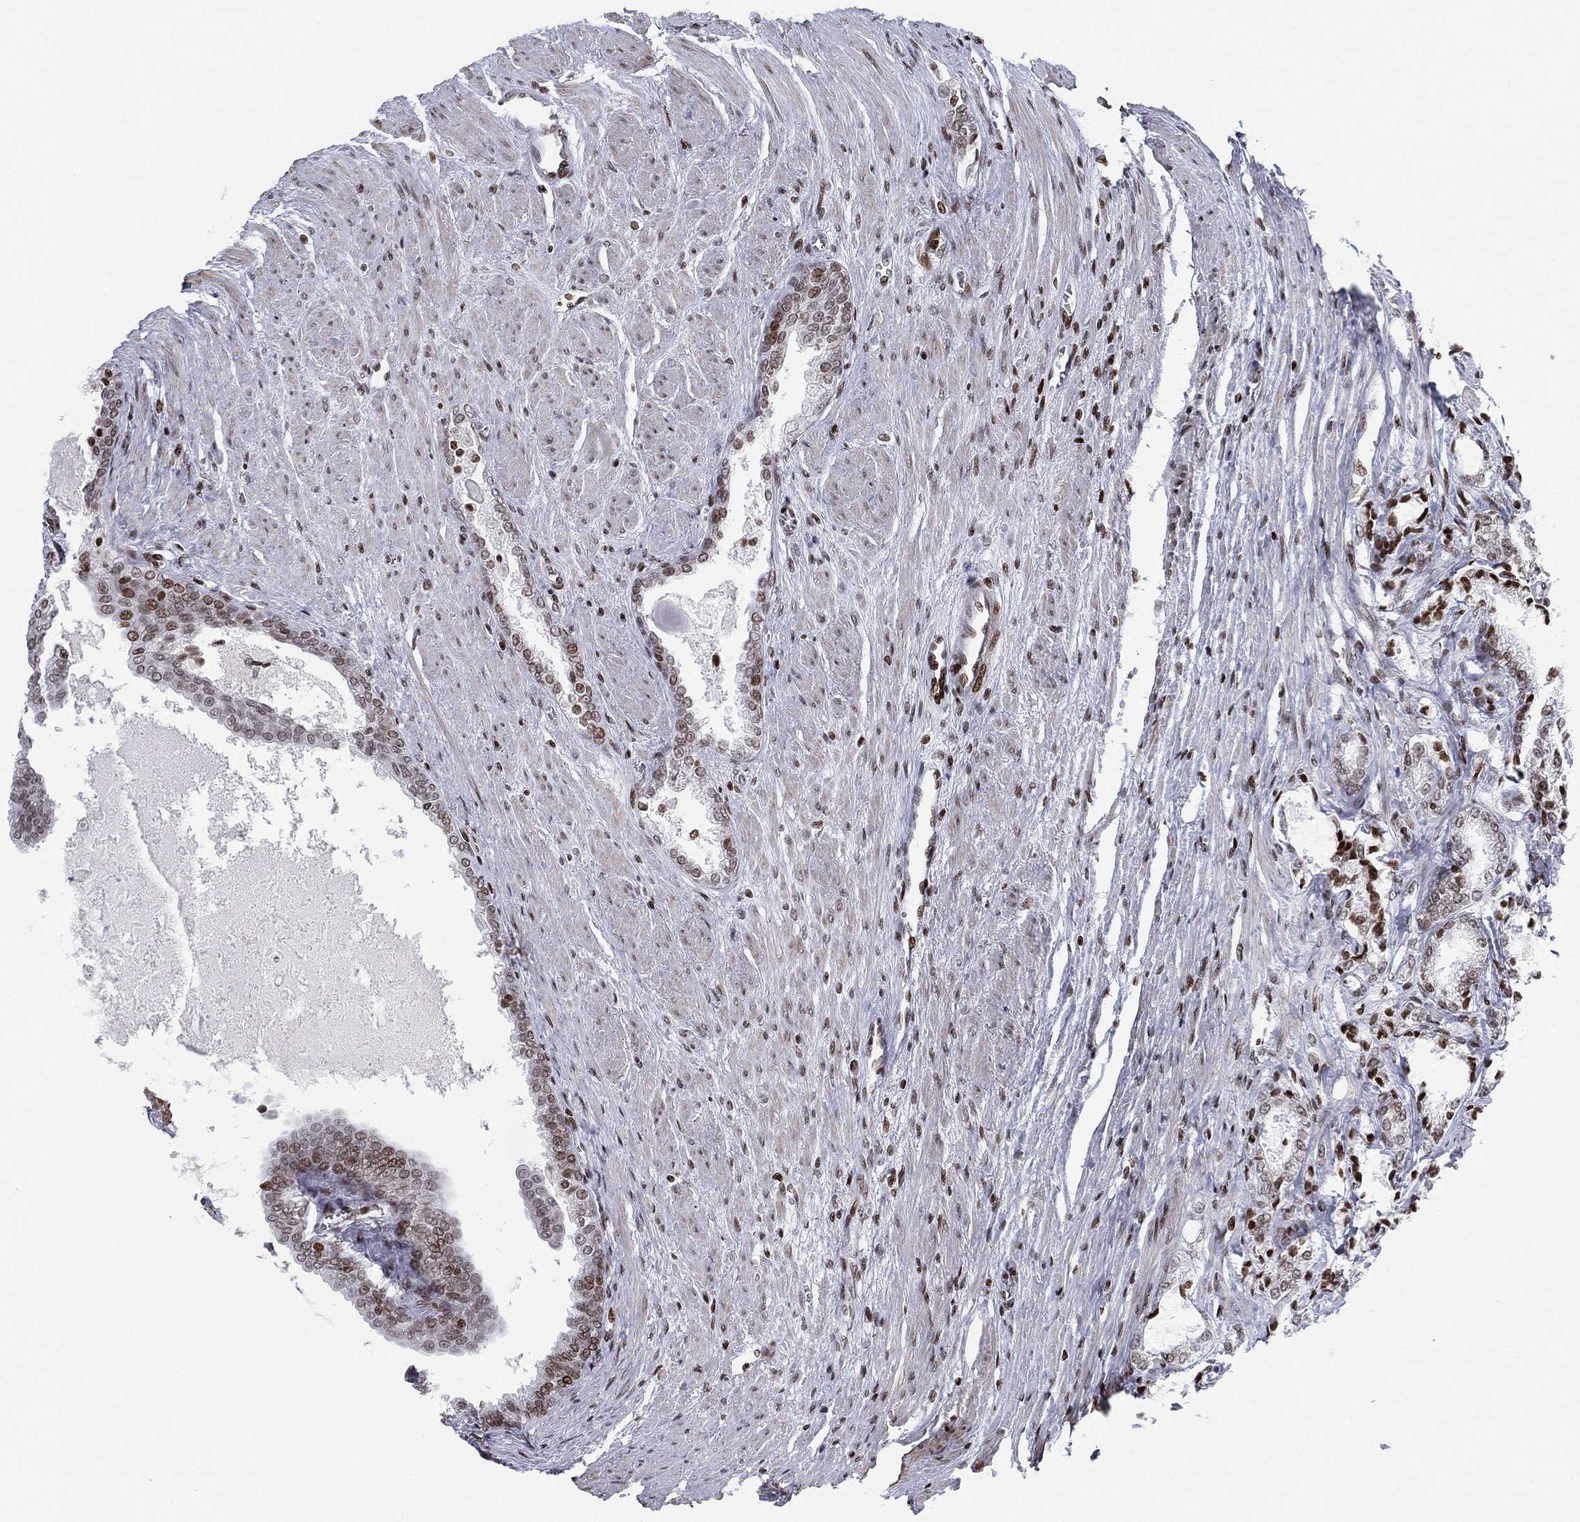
{"staining": {"intensity": "moderate", "quantity": "25%-75%", "location": "nuclear"}, "tissue": "prostate cancer", "cell_type": "Tumor cells", "image_type": "cancer", "snomed": [{"axis": "morphology", "description": "Adenocarcinoma, NOS"}, {"axis": "topography", "description": "Prostate and seminal vesicle, NOS"}, {"axis": "topography", "description": "Prostate"}], "caption": "About 25%-75% of tumor cells in human prostate adenocarcinoma reveal moderate nuclear protein positivity as visualized by brown immunohistochemical staining.", "gene": "MFSD14A", "patient": {"sex": "male", "age": 62}}